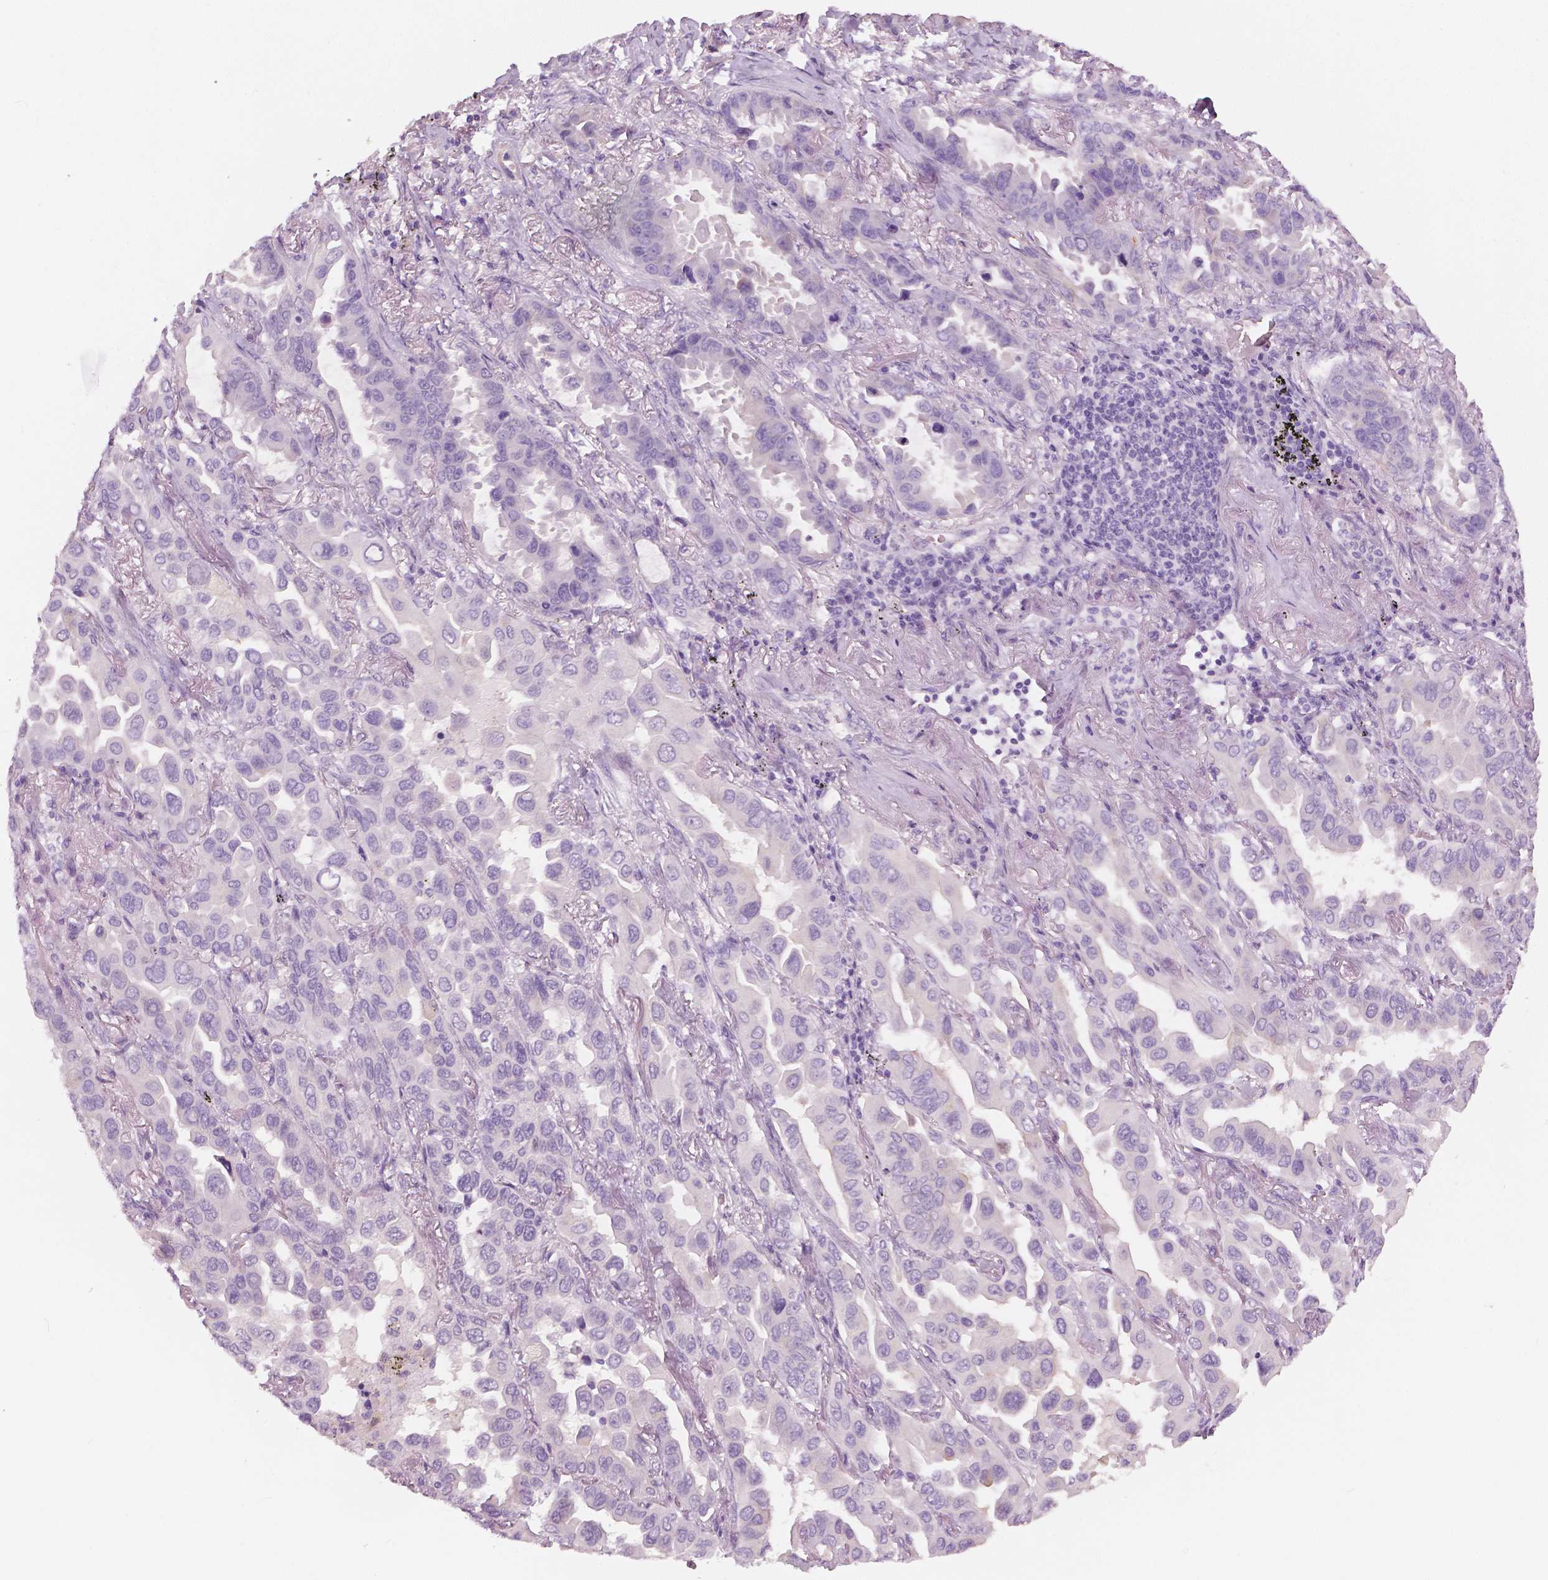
{"staining": {"intensity": "negative", "quantity": "none", "location": "none"}, "tissue": "lung cancer", "cell_type": "Tumor cells", "image_type": "cancer", "snomed": [{"axis": "morphology", "description": "Adenocarcinoma, NOS"}, {"axis": "topography", "description": "Lung"}], "caption": "This is an immunohistochemistry photomicrograph of lung adenocarcinoma. There is no positivity in tumor cells.", "gene": "SLC24A1", "patient": {"sex": "male", "age": 64}}